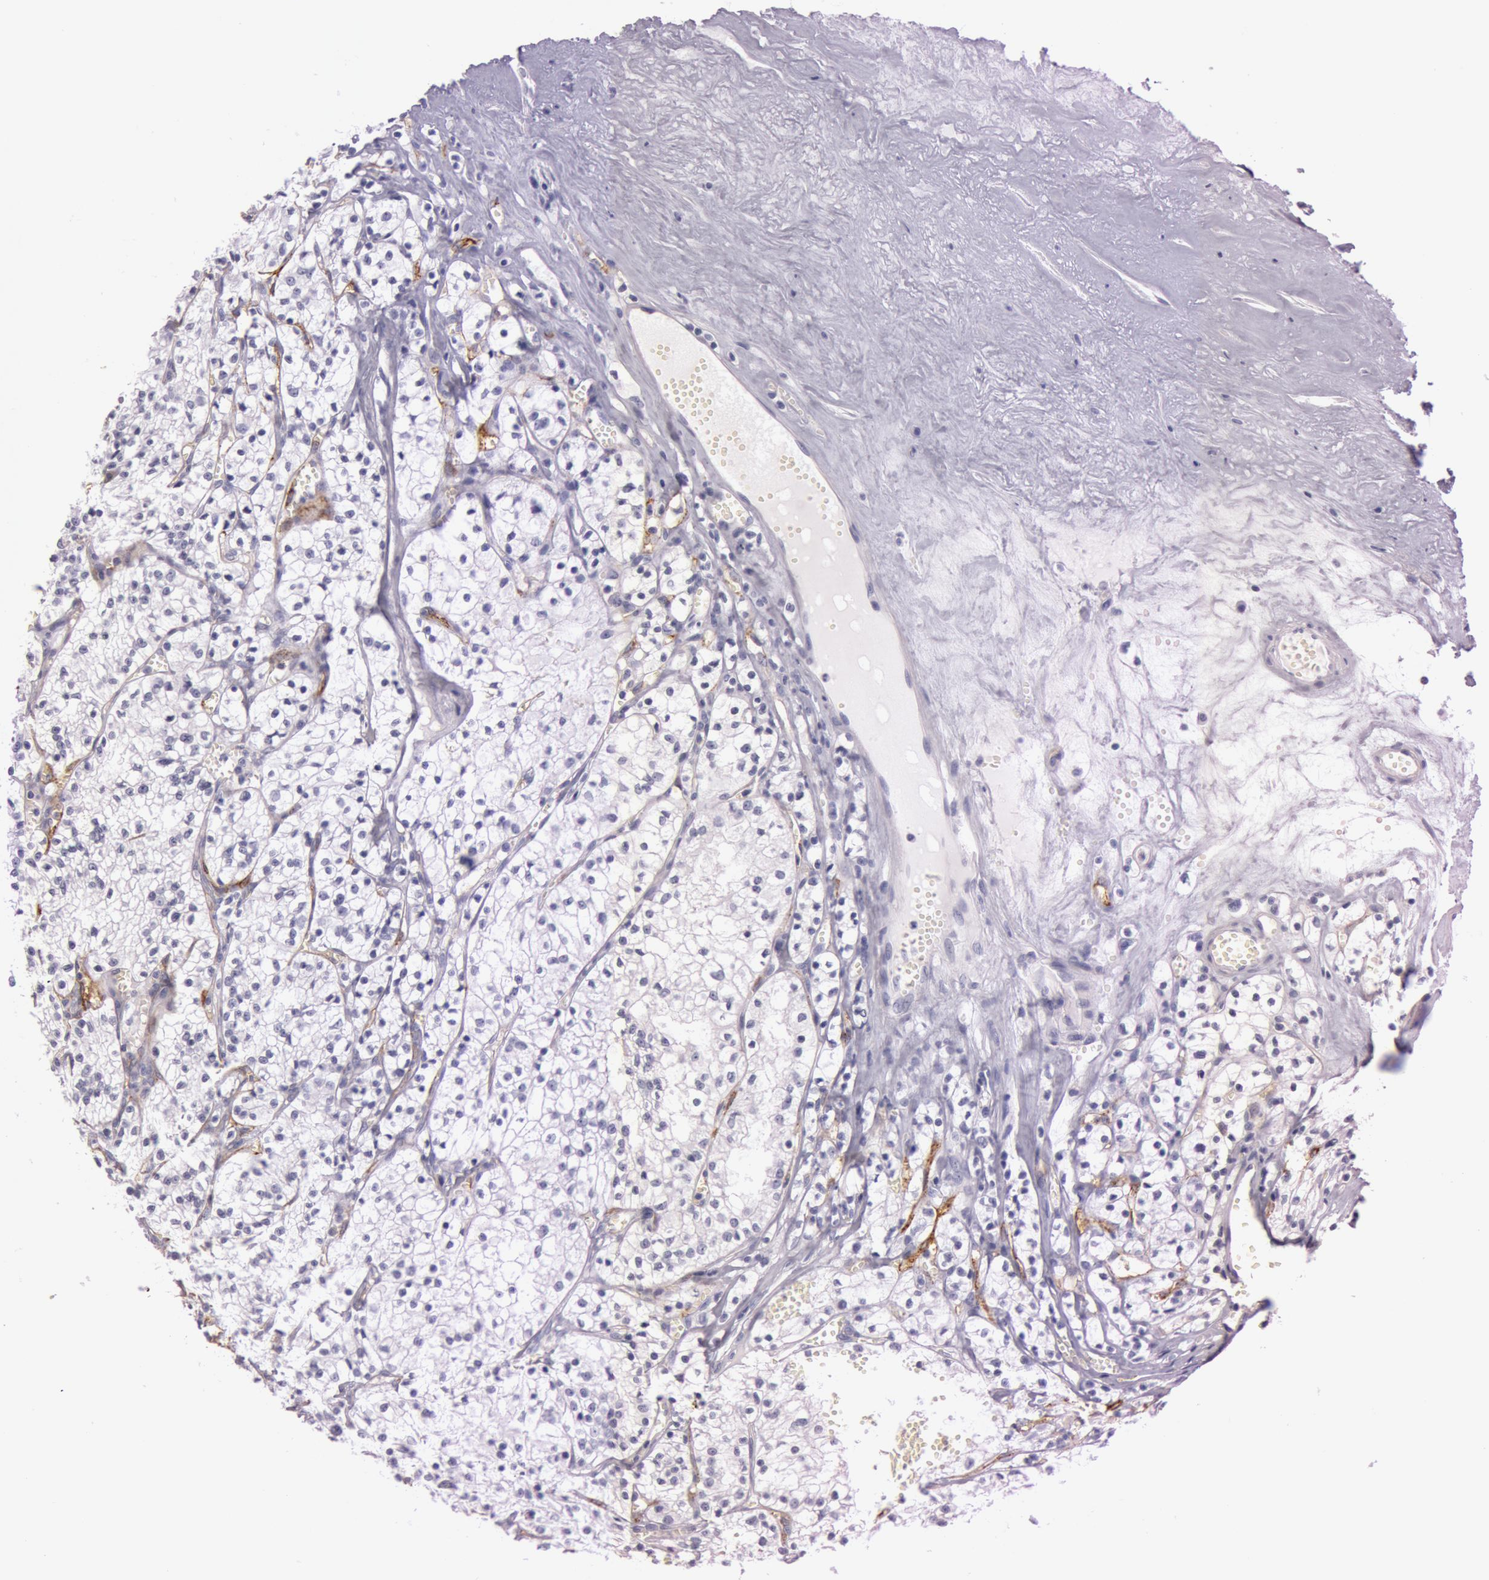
{"staining": {"intensity": "negative", "quantity": "none", "location": "none"}, "tissue": "renal cancer", "cell_type": "Tumor cells", "image_type": "cancer", "snomed": [{"axis": "morphology", "description": "Adenocarcinoma, NOS"}, {"axis": "topography", "description": "Kidney"}], "caption": "An immunohistochemistry histopathology image of renal cancer (adenocarcinoma) is shown. There is no staining in tumor cells of renal cancer (adenocarcinoma). (Brightfield microscopy of DAB IHC at high magnification).", "gene": "FOLH1", "patient": {"sex": "male", "age": 61}}